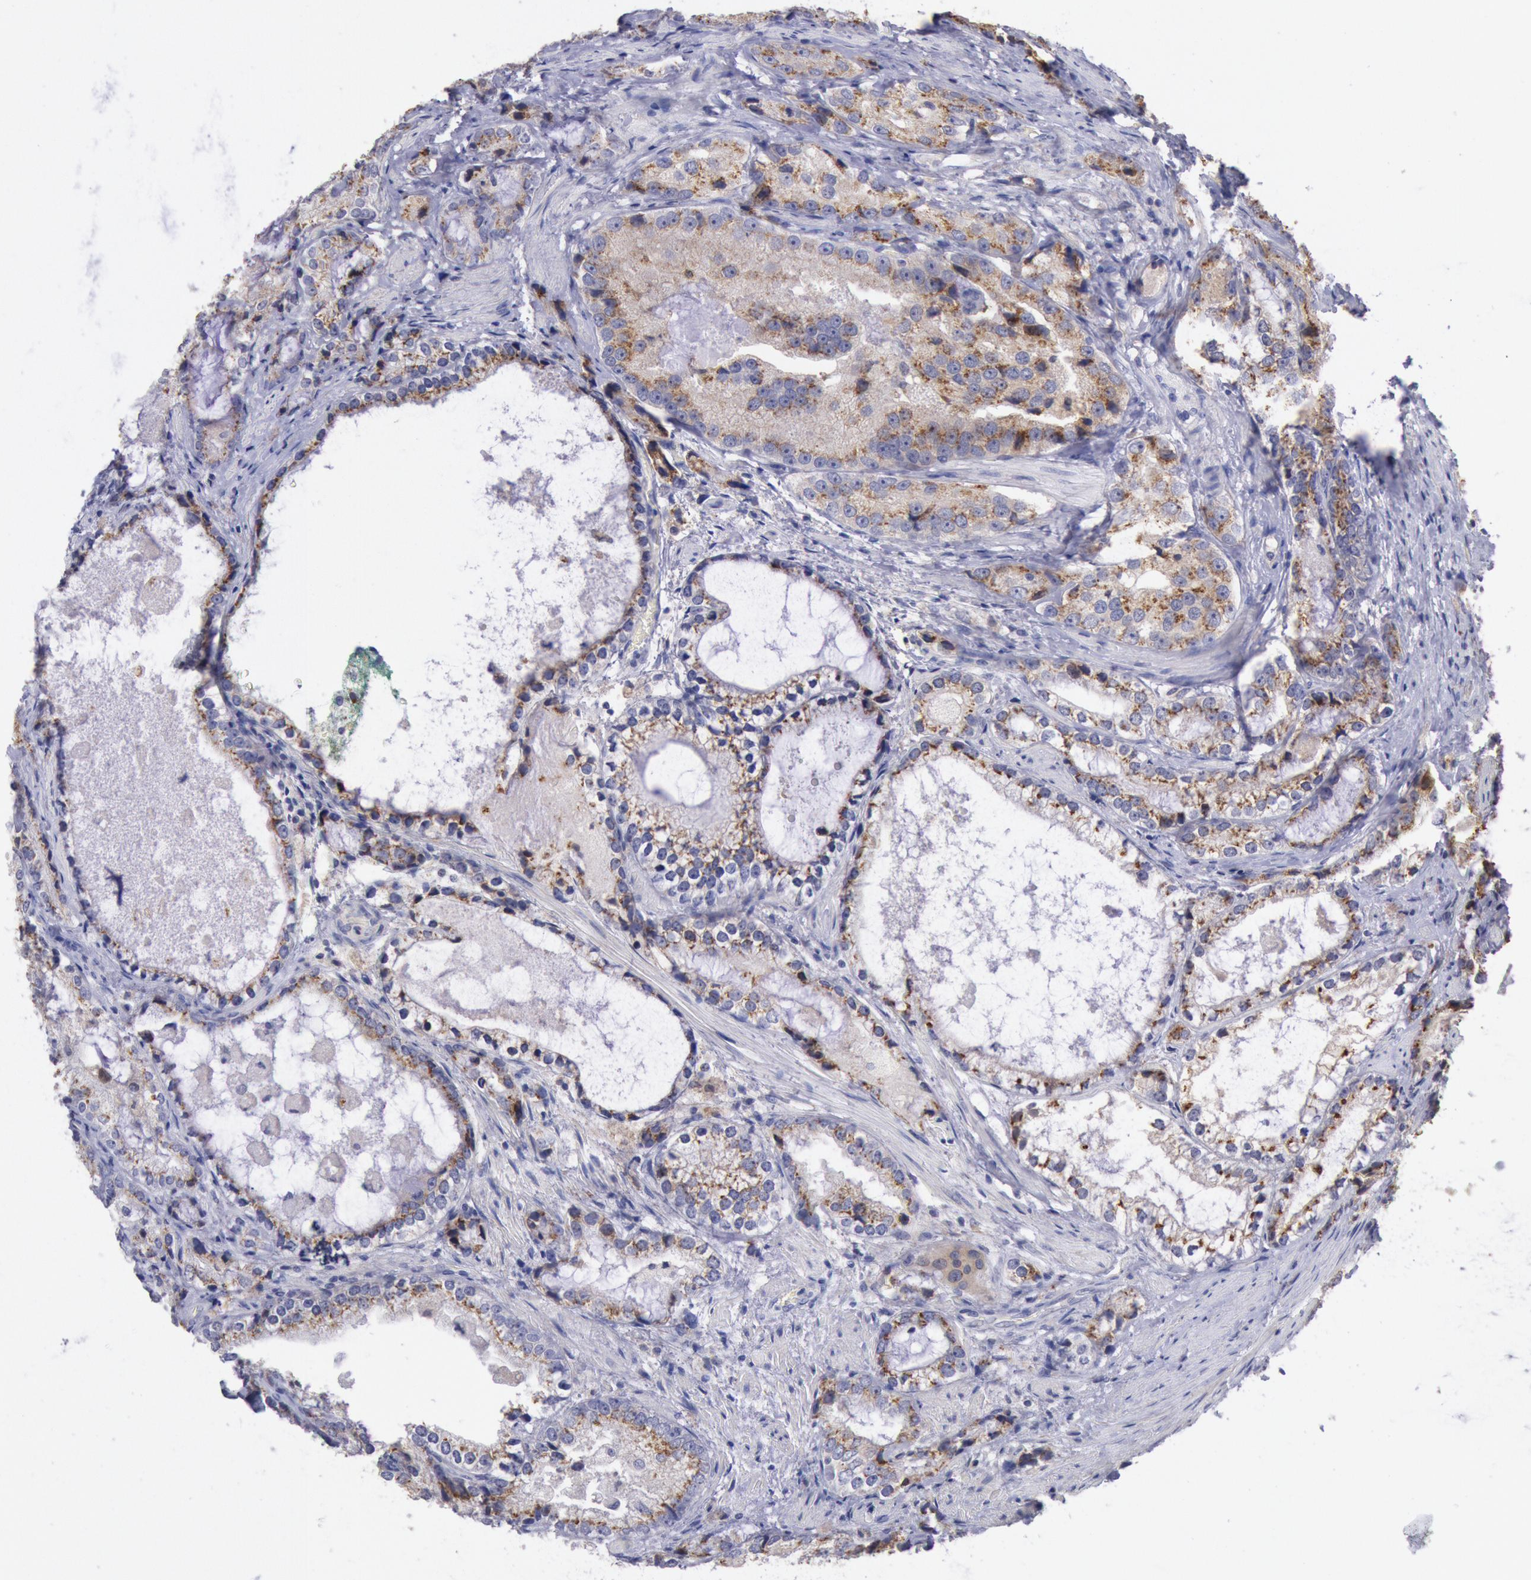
{"staining": {"intensity": "moderate", "quantity": ">75%", "location": "cytoplasmic/membranous"}, "tissue": "prostate cancer", "cell_type": "Tumor cells", "image_type": "cancer", "snomed": [{"axis": "morphology", "description": "Adenocarcinoma, High grade"}, {"axis": "topography", "description": "Prostate"}], "caption": "Prostate high-grade adenocarcinoma tissue exhibits moderate cytoplasmic/membranous positivity in approximately >75% of tumor cells", "gene": "GAL3ST1", "patient": {"sex": "male", "age": 63}}